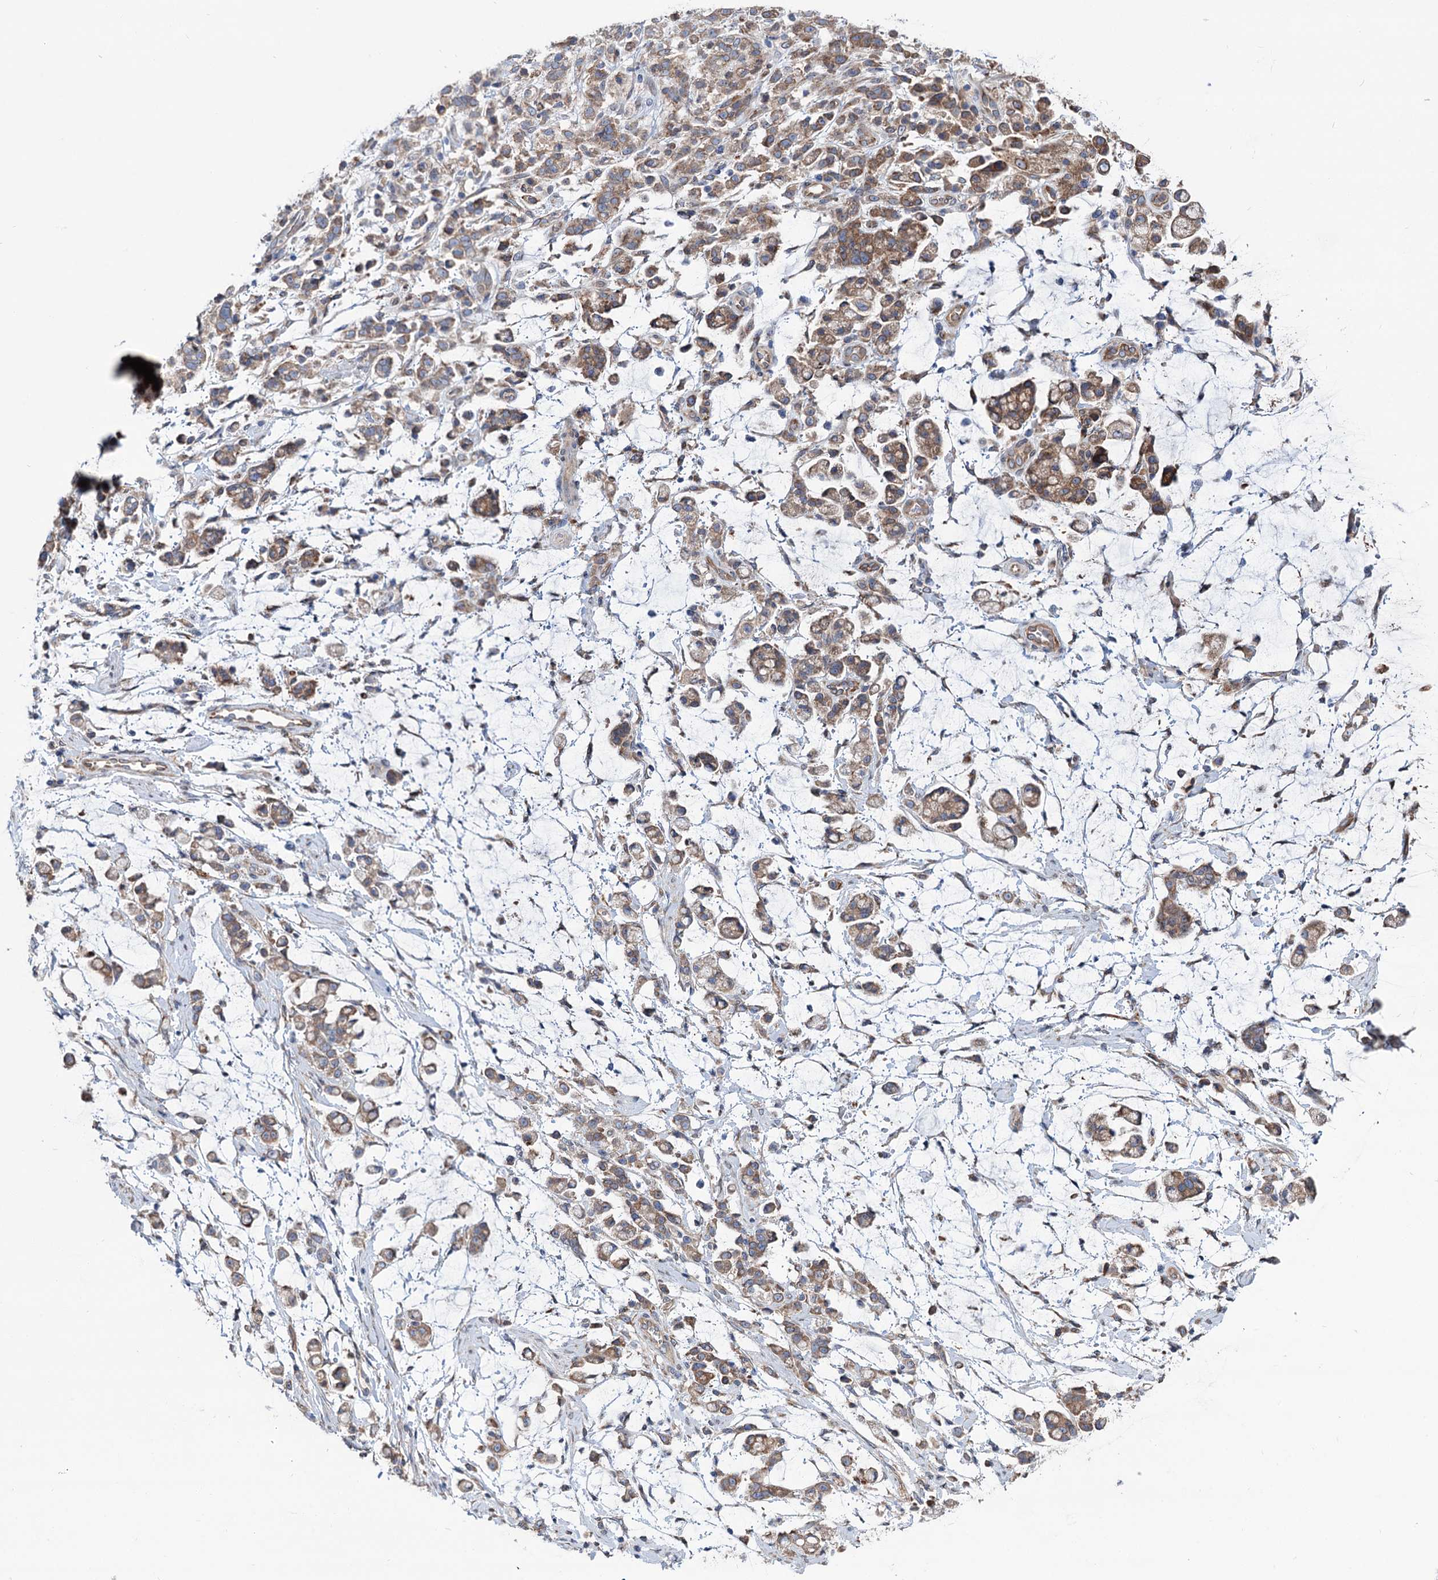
{"staining": {"intensity": "moderate", "quantity": ">75%", "location": "cytoplasmic/membranous"}, "tissue": "stomach cancer", "cell_type": "Tumor cells", "image_type": "cancer", "snomed": [{"axis": "morphology", "description": "Adenocarcinoma, NOS"}, {"axis": "topography", "description": "Stomach"}], "caption": "Stomach cancer (adenocarcinoma) stained with DAB immunohistochemistry shows medium levels of moderate cytoplasmic/membranous positivity in about >75% of tumor cells.", "gene": "PTDSS2", "patient": {"sex": "female", "age": 60}}